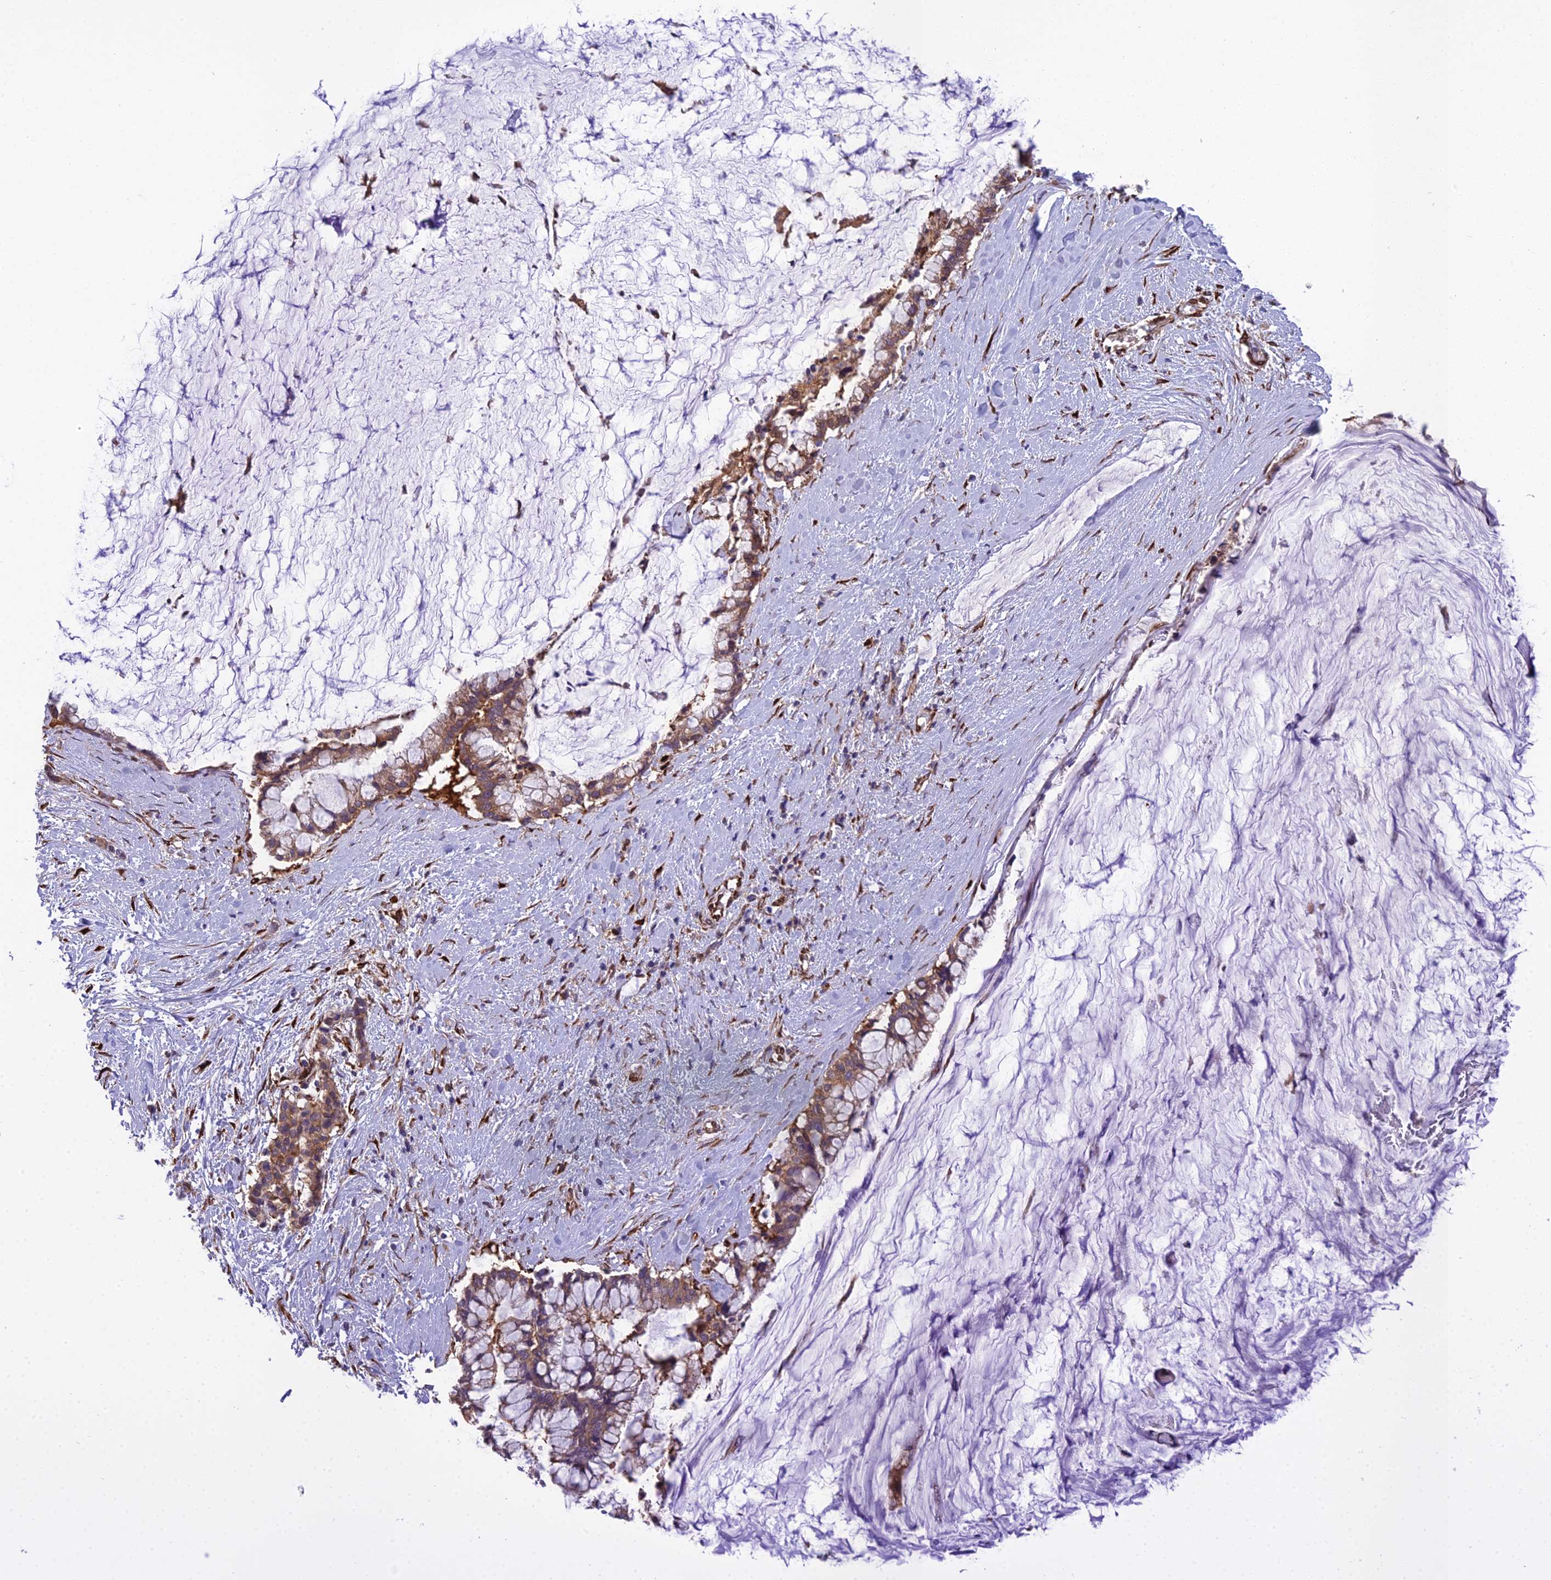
{"staining": {"intensity": "moderate", "quantity": ">75%", "location": "cytoplasmic/membranous"}, "tissue": "pancreatic cancer", "cell_type": "Tumor cells", "image_type": "cancer", "snomed": [{"axis": "morphology", "description": "Adenocarcinoma, NOS"}, {"axis": "topography", "description": "Pancreas"}], "caption": "Protein analysis of pancreatic adenocarcinoma tissue exhibits moderate cytoplasmic/membranous staining in about >75% of tumor cells.", "gene": "DHCR7", "patient": {"sex": "male", "age": 41}}